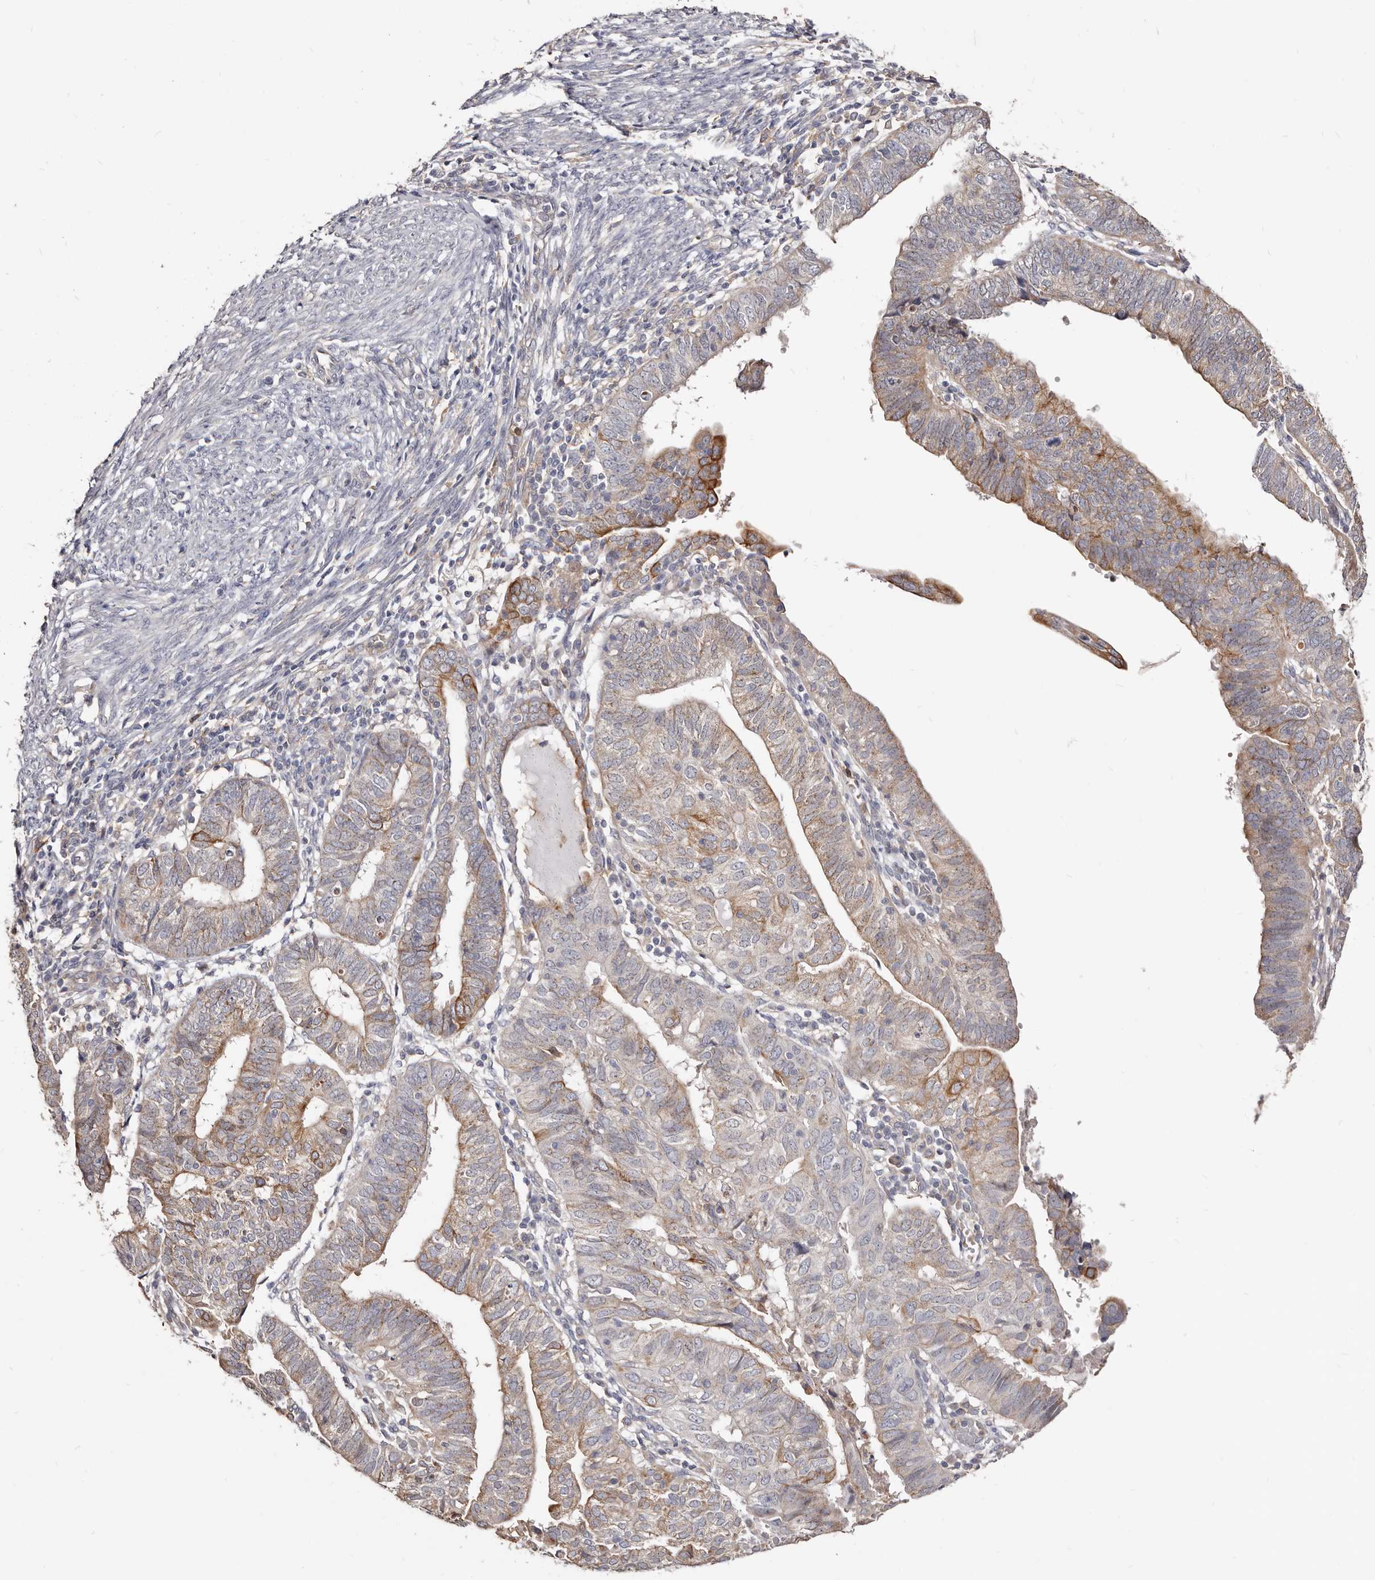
{"staining": {"intensity": "moderate", "quantity": "25%-75%", "location": "cytoplasmic/membranous"}, "tissue": "endometrial cancer", "cell_type": "Tumor cells", "image_type": "cancer", "snomed": [{"axis": "morphology", "description": "Adenocarcinoma, NOS"}, {"axis": "topography", "description": "Uterus"}], "caption": "Endometrial cancer stained with DAB (3,3'-diaminobenzidine) immunohistochemistry exhibits medium levels of moderate cytoplasmic/membranous positivity in about 25%-75% of tumor cells.", "gene": "LRRC25", "patient": {"sex": "female", "age": 77}}